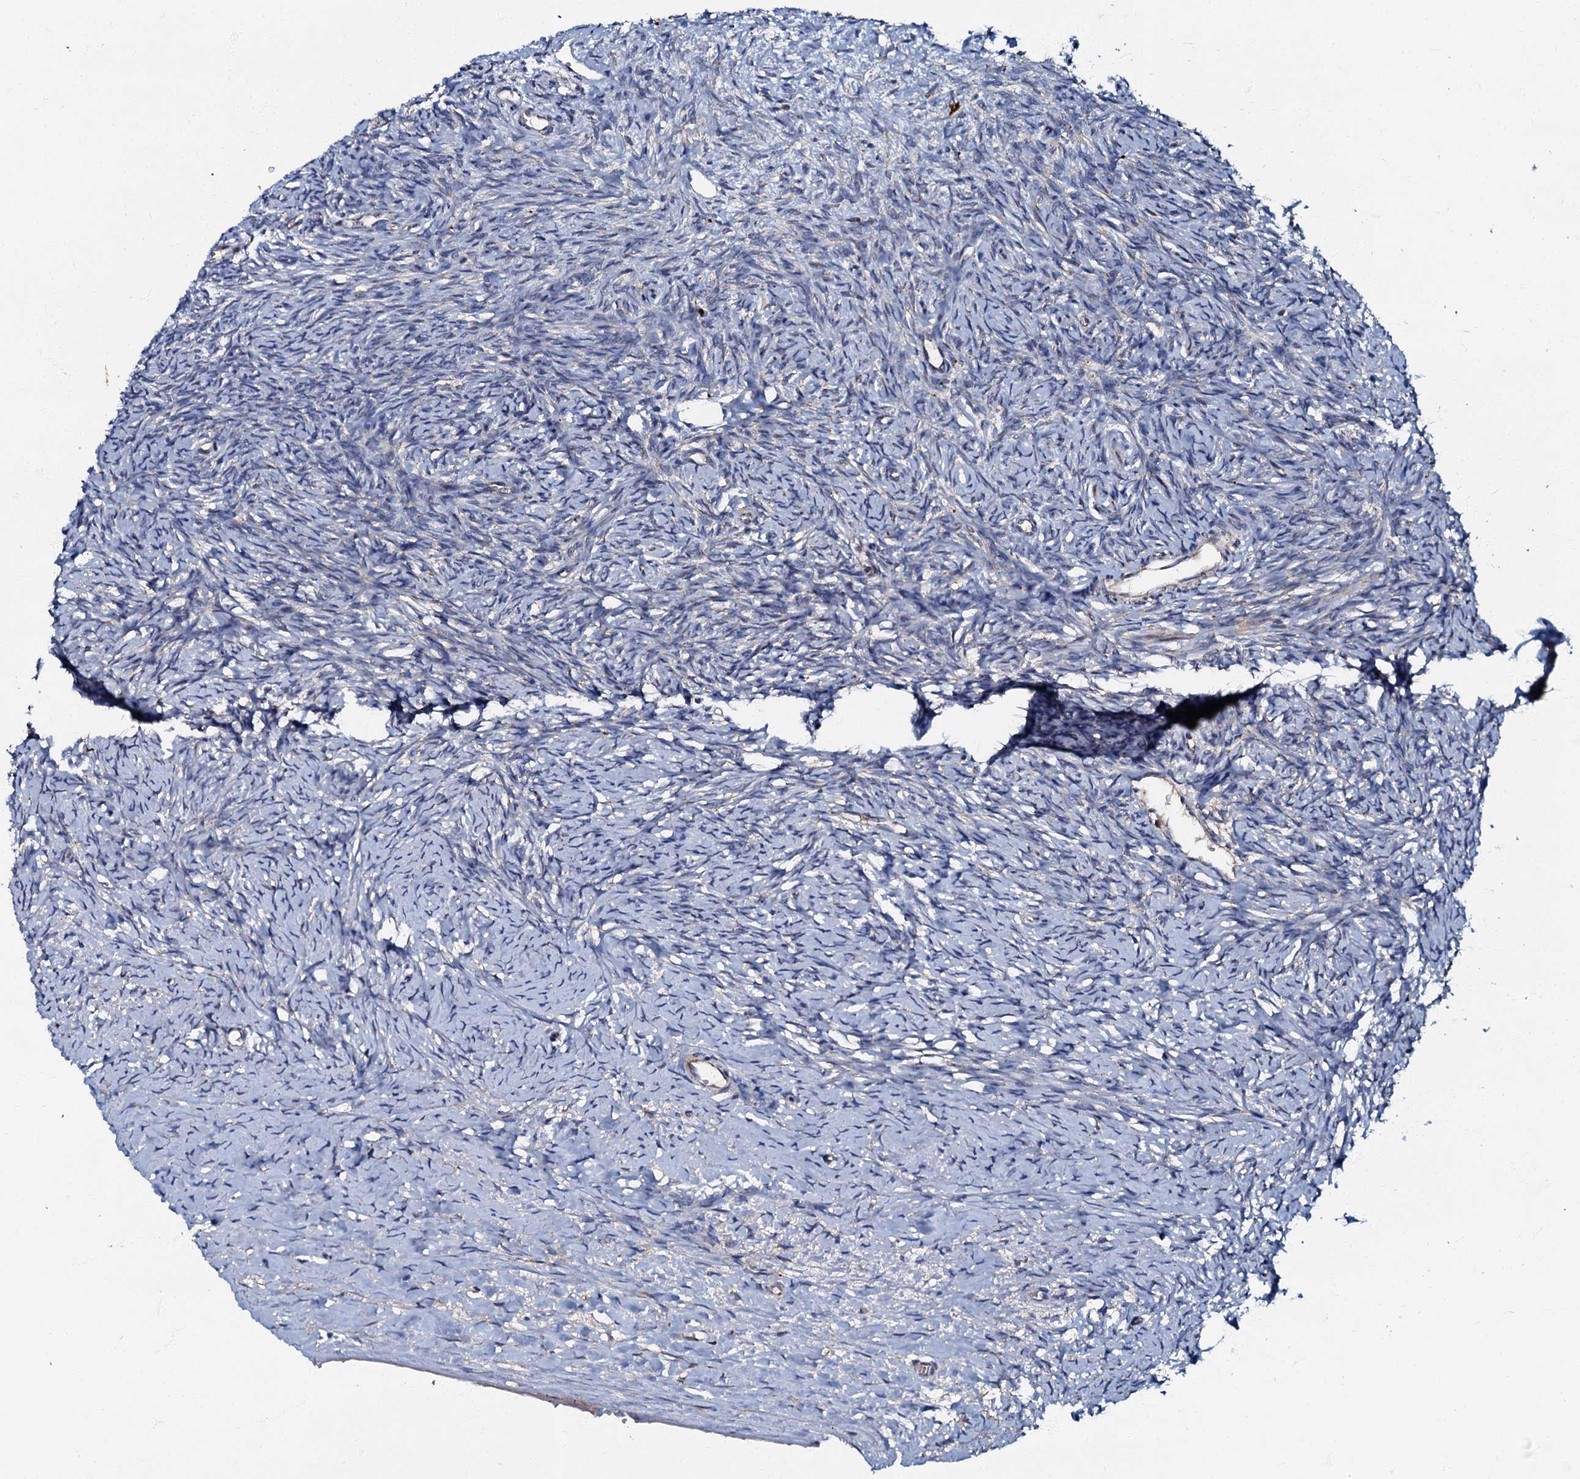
{"staining": {"intensity": "negative", "quantity": "none", "location": "none"}, "tissue": "ovary", "cell_type": "Ovarian stroma cells", "image_type": "normal", "snomed": [{"axis": "morphology", "description": "Normal tissue, NOS"}, {"axis": "morphology", "description": "Developmental malformation"}, {"axis": "topography", "description": "Ovary"}], "caption": "Immunohistochemical staining of unremarkable ovary demonstrates no significant expression in ovarian stroma cells. (DAB (3,3'-diaminobenzidine) immunohistochemistry (IHC) with hematoxylin counter stain).", "gene": "NDUFA12", "patient": {"sex": "female", "age": 39}}